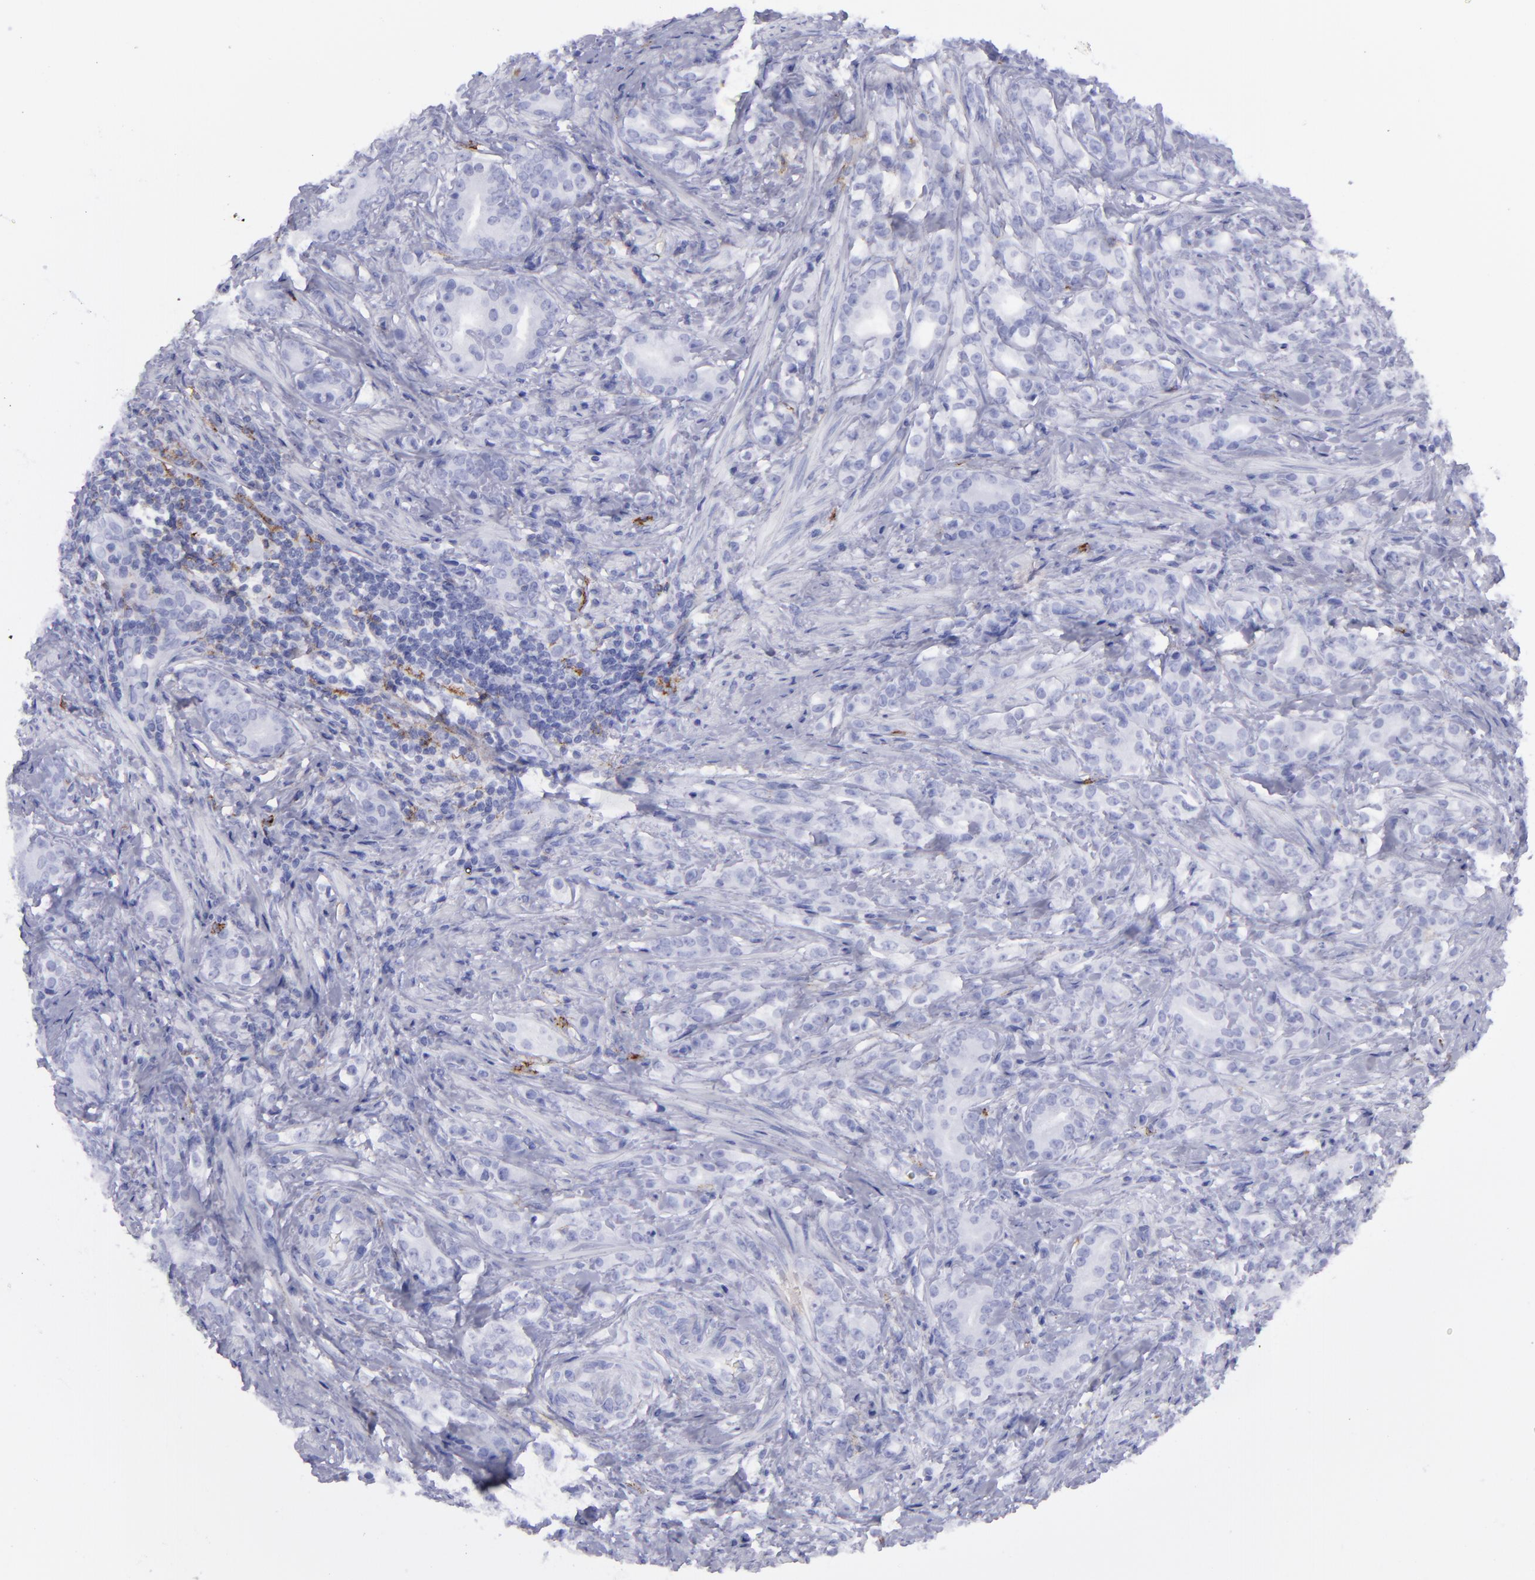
{"staining": {"intensity": "negative", "quantity": "none", "location": "none"}, "tissue": "prostate cancer", "cell_type": "Tumor cells", "image_type": "cancer", "snomed": [{"axis": "morphology", "description": "Adenocarcinoma, Medium grade"}, {"axis": "topography", "description": "Prostate"}], "caption": "The IHC image has no significant expression in tumor cells of prostate cancer tissue.", "gene": "SELPLG", "patient": {"sex": "male", "age": 59}}